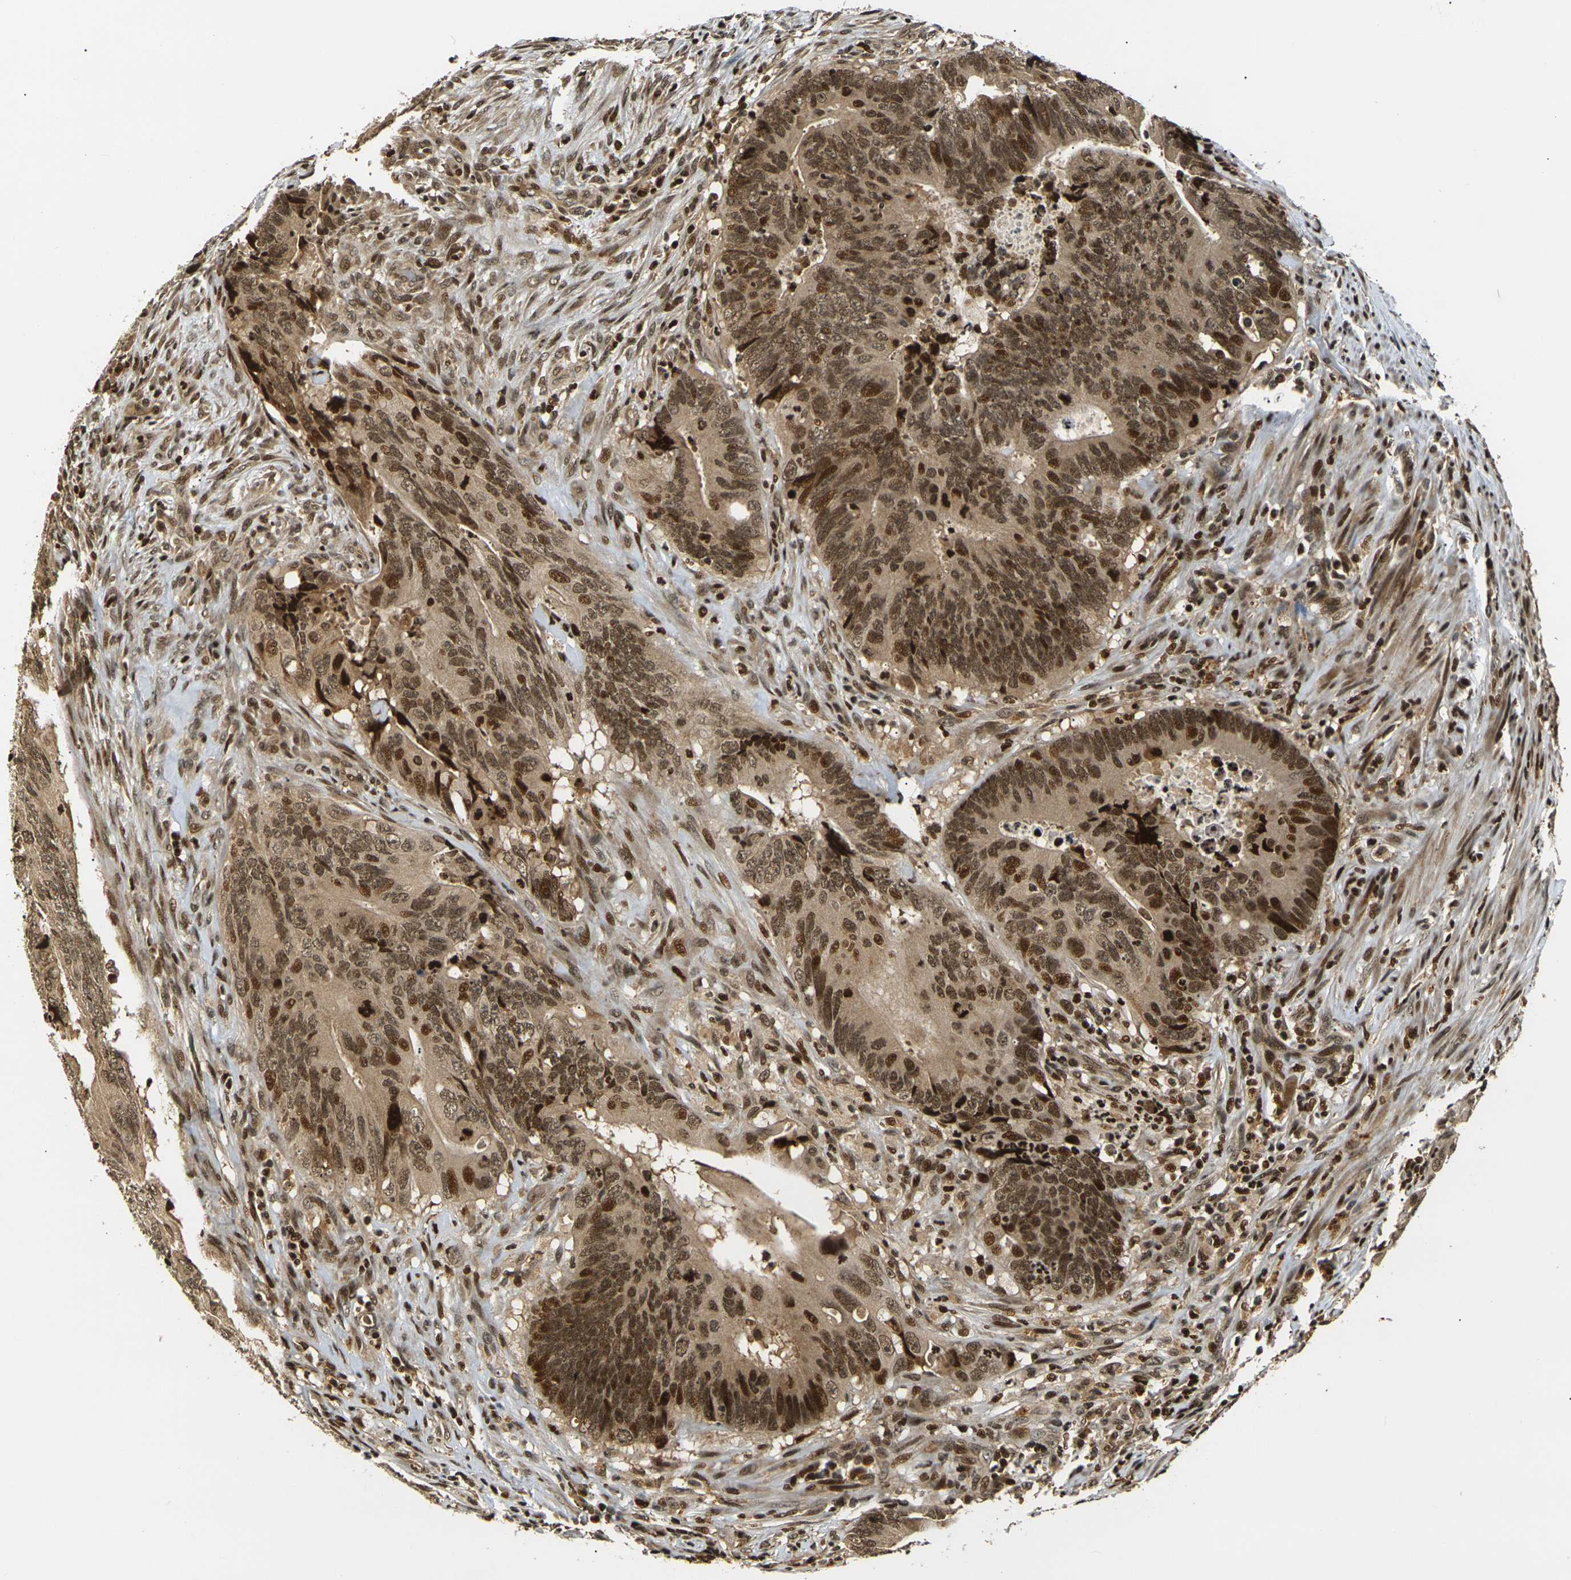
{"staining": {"intensity": "strong", "quantity": ">75%", "location": "cytoplasmic/membranous,nuclear"}, "tissue": "colorectal cancer", "cell_type": "Tumor cells", "image_type": "cancer", "snomed": [{"axis": "morphology", "description": "Normal tissue, NOS"}, {"axis": "morphology", "description": "Adenocarcinoma, NOS"}, {"axis": "topography", "description": "Colon"}], "caption": "The immunohistochemical stain shows strong cytoplasmic/membranous and nuclear expression in tumor cells of adenocarcinoma (colorectal) tissue.", "gene": "ACTL6A", "patient": {"sex": "male", "age": 56}}